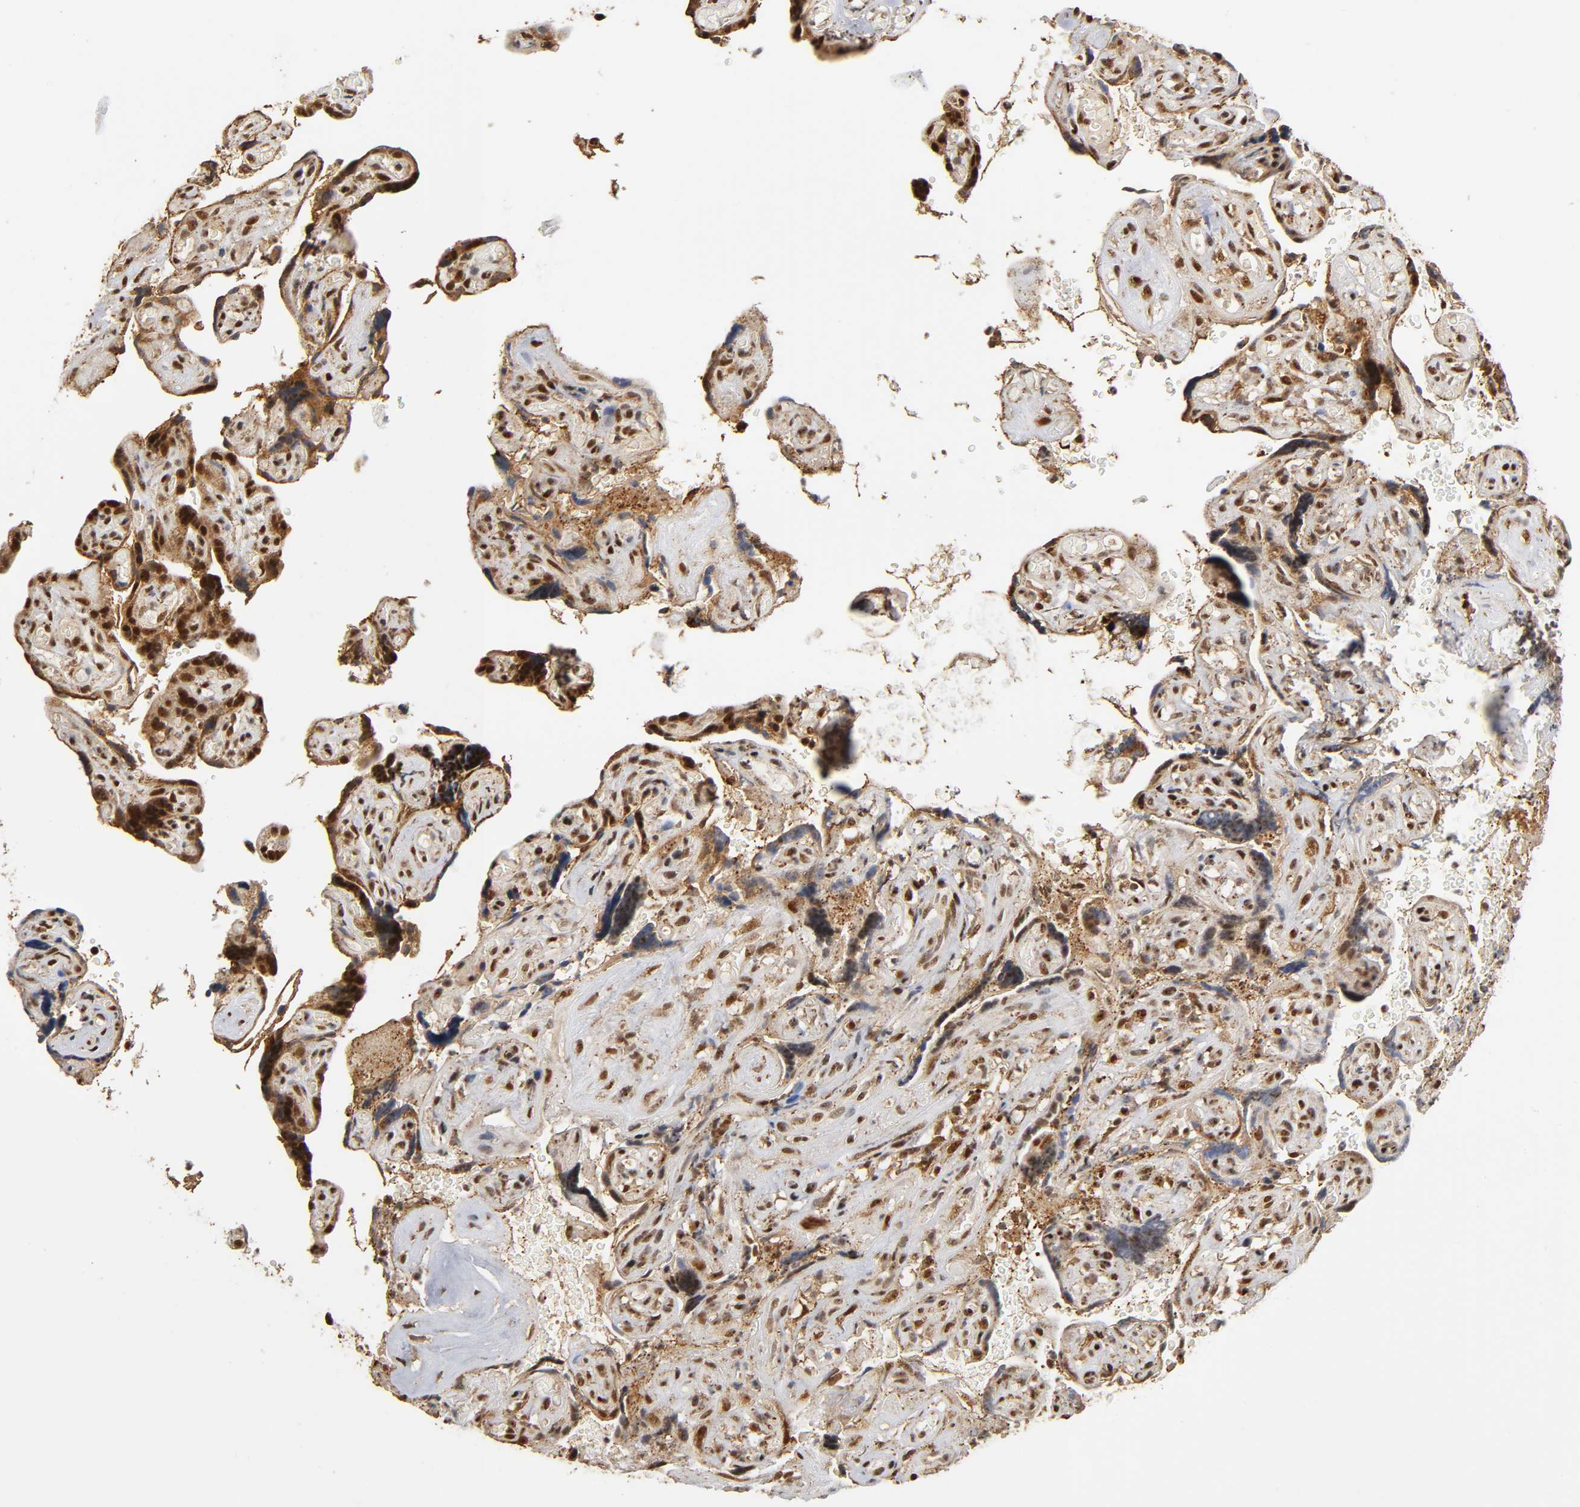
{"staining": {"intensity": "strong", "quantity": ">75%", "location": "cytoplasmic/membranous,nuclear"}, "tissue": "placenta", "cell_type": "Decidual cells", "image_type": "normal", "snomed": [{"axis": "morphology", "description": "Normal tissue, NOS"}, {"axis": "topography", "description": "Placenta"}], "caption": "Immunohistochemistry (IHC) of normal human placenta exhibits high levels of strong cytoplasmic/membranous,nuclear positivity in about >75% of decidual cells.", "gene": "RNF122", "patient": {"sex": "female", "age": 30}}